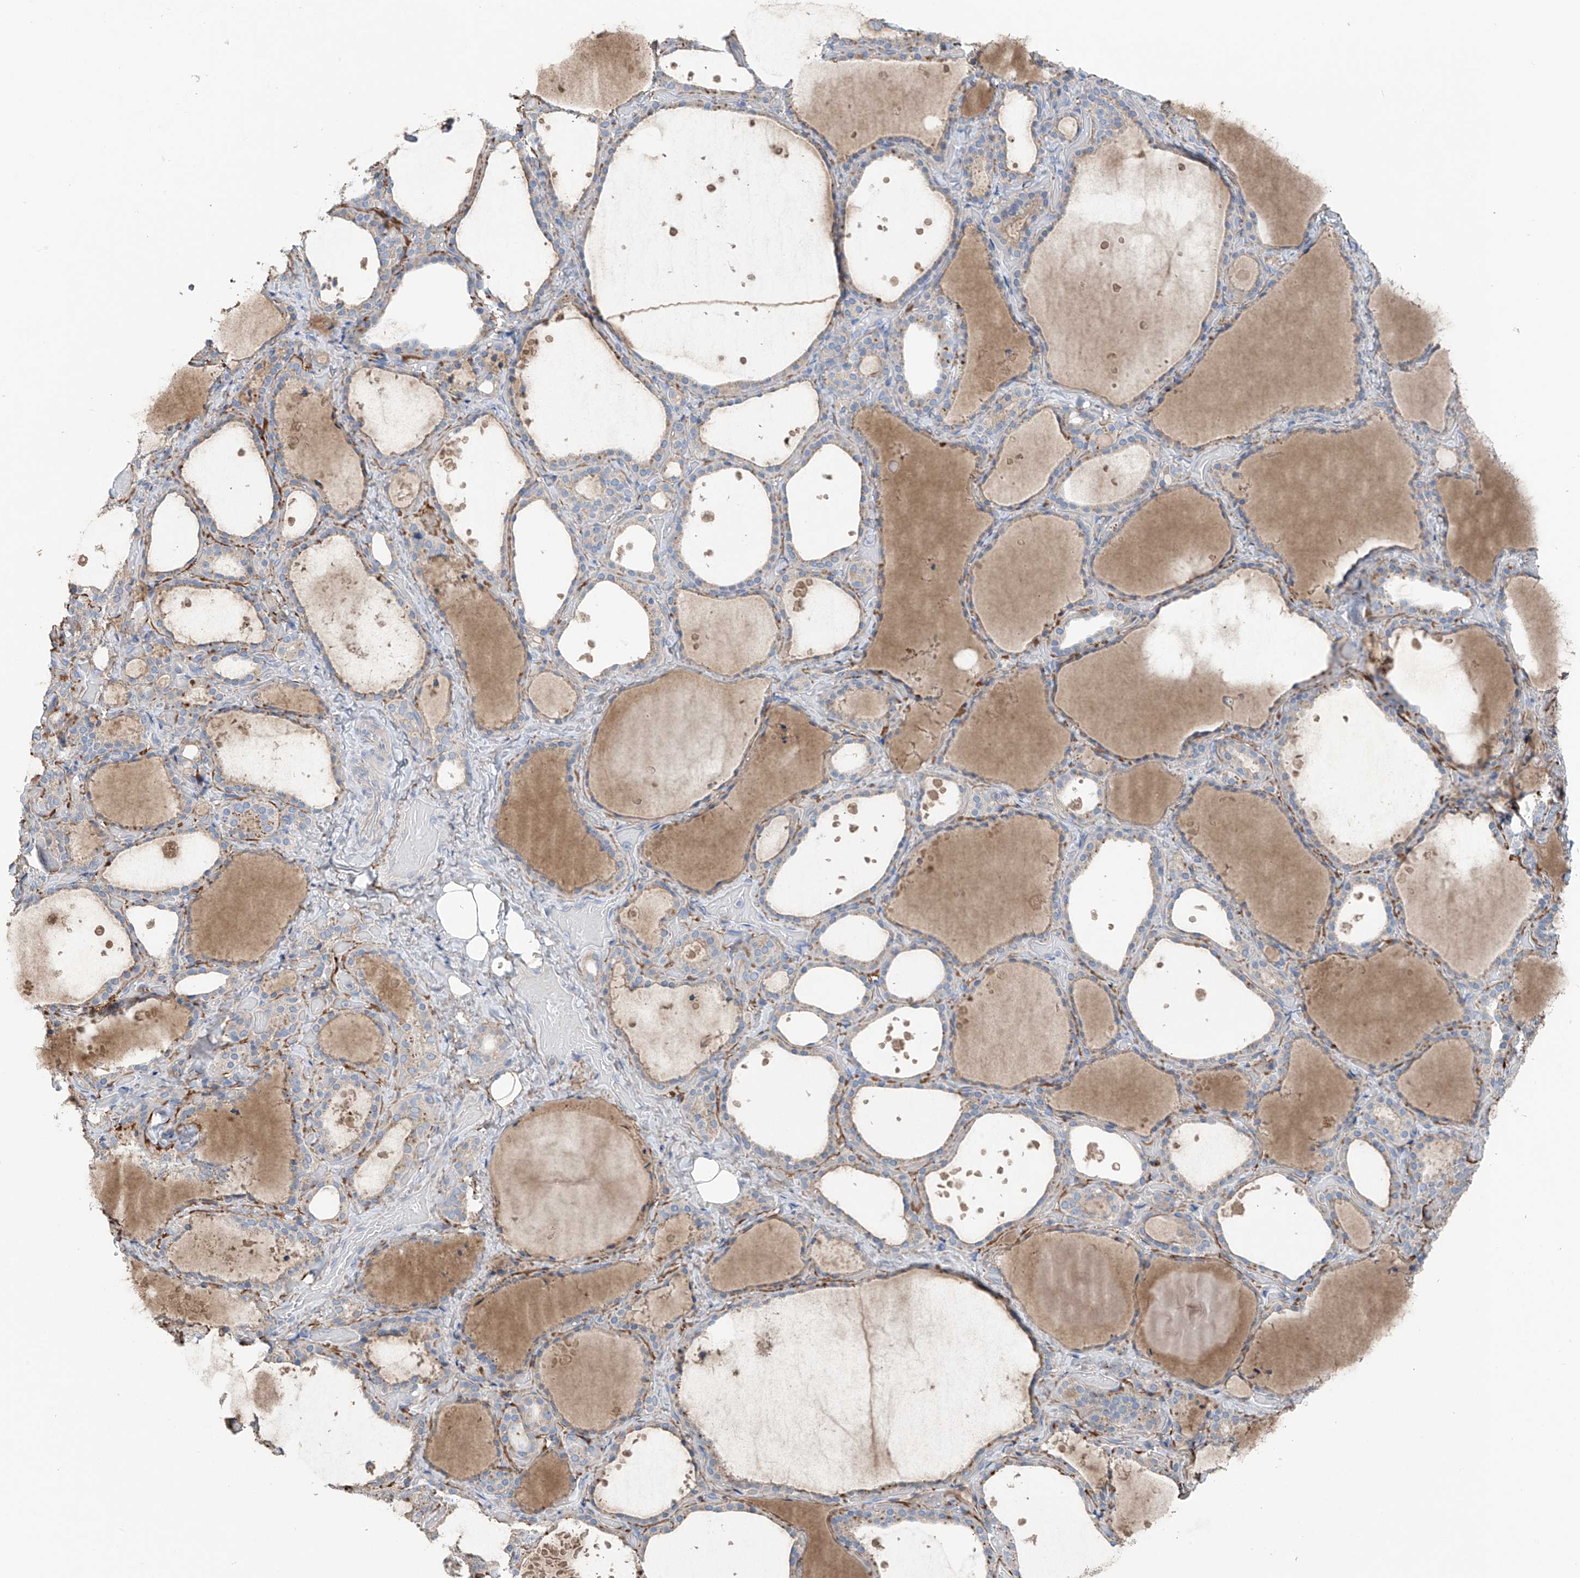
{"staining": {"intensity": "negative", "quantity": "none", "location": "none"}, "tissue": "thyroid gland", "cell_type": "Glandular cells", "image_type": "normal", "snomed": [{"axis": "morphology", "description": "Normal tissue, NOS"}, {"axis": "topography", "description": "Thyroid gland"}], "caption": "Immunohistochemistry (IHC) micrograph of normal thyroid gland: human thyroid gland stained with DAB demonstrates no significant protein staining in glandular cells.", "gene": "GALNTL6", "patient": {"sex": "female", "age": 44}}